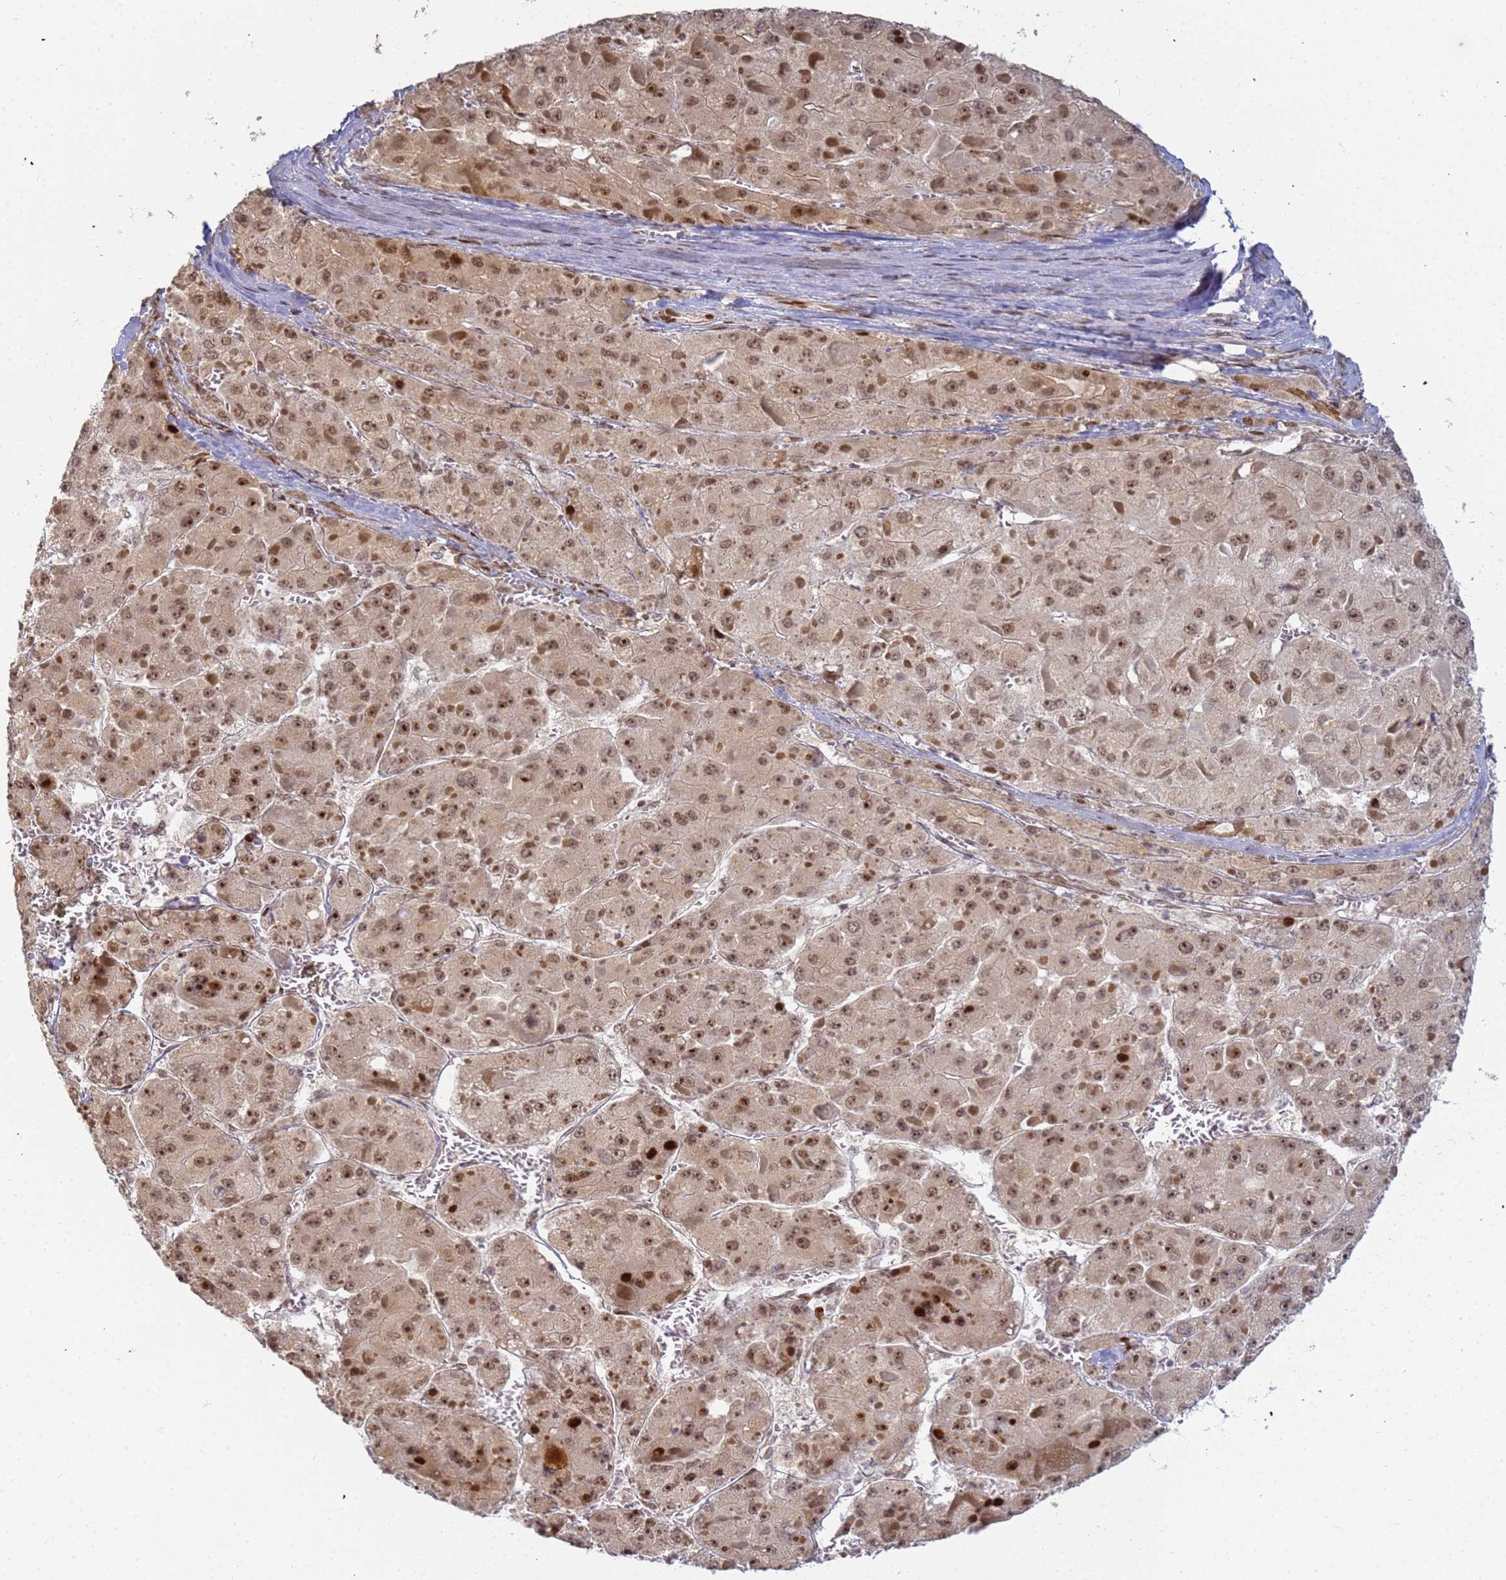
{"staining": {"intensity": "moderate", "quantity": ">75%", "location": "nuclear"}, "tissue": "liver cancer", "cell_type": "Tumor cells", "image_type": "cancer", "snomed": [{"axis": "morphology", "description": "Carcinoma, Hepatocellular, NOS"}, {"axis": "topography", "description": "Liver"}], "caption": "High-power microscopy captured an immunohistochemistry histopathology image of liver hepatocellular carcinoma, revealing moderate nuclear expression in about >75% of tumor cells.", "gene": "ABCA2", "patient": {"sex": "female", "age": 73}}